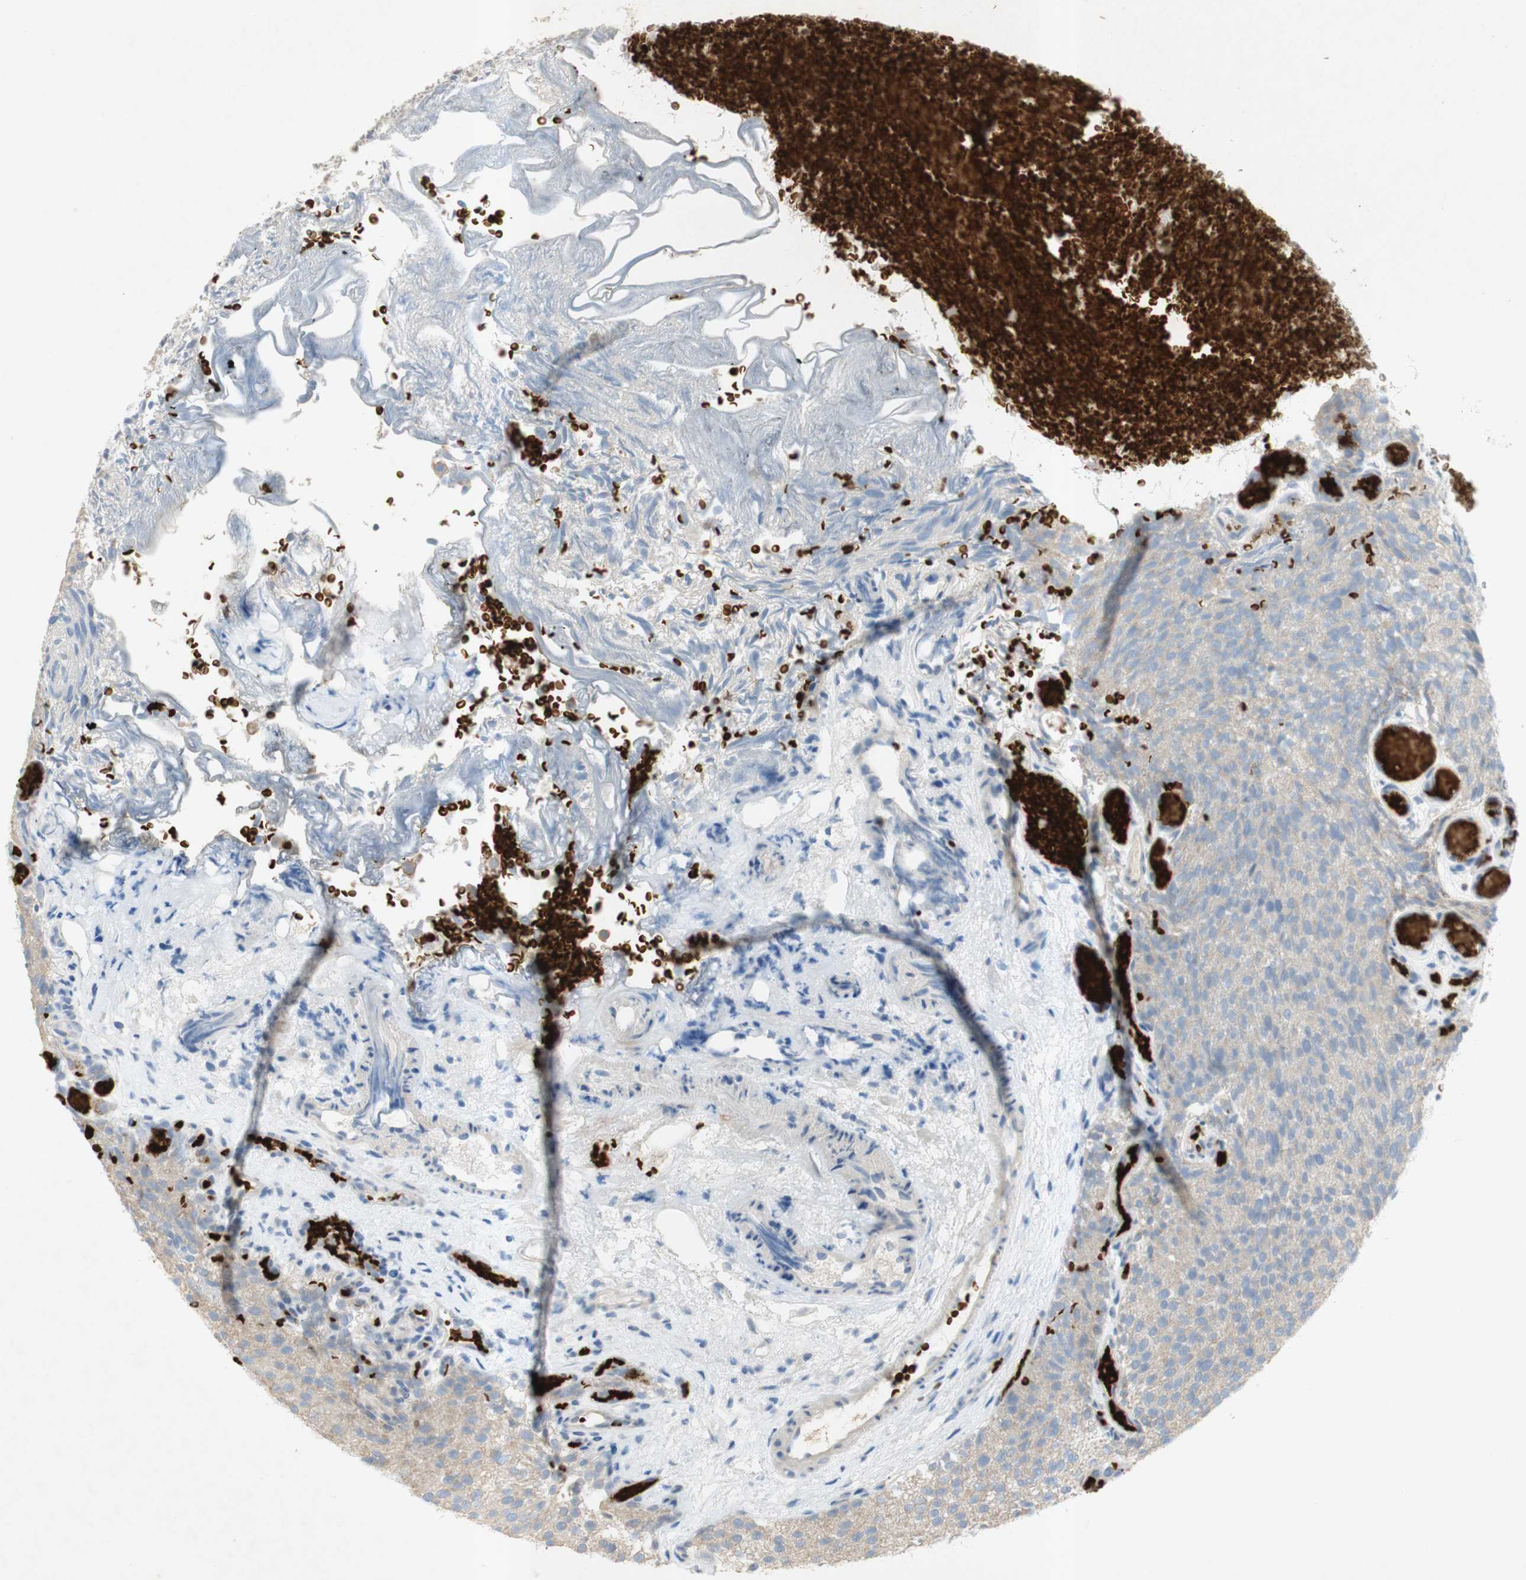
{"staining": {"intensity": "weak", "quantity": "<25%", "location": "cytoplasmic/membranous"}, "tissue": "urothelial cancer", "cell_type": "Tumor cells", "image_type": "cancer", "snomed": [{"axis": "morphology", "description": "Urothelial carcinoma, Low grade"}, {"axis": "topography", "description": "Urinary bladder"}], "caption": "Human low-grade urothelial carcinoma stained for a protein using immunohistochemistry (IHC) displays no expression in tumor cells.", "gene": "EPO", "patient": {"sex": "male", "age": 78}}